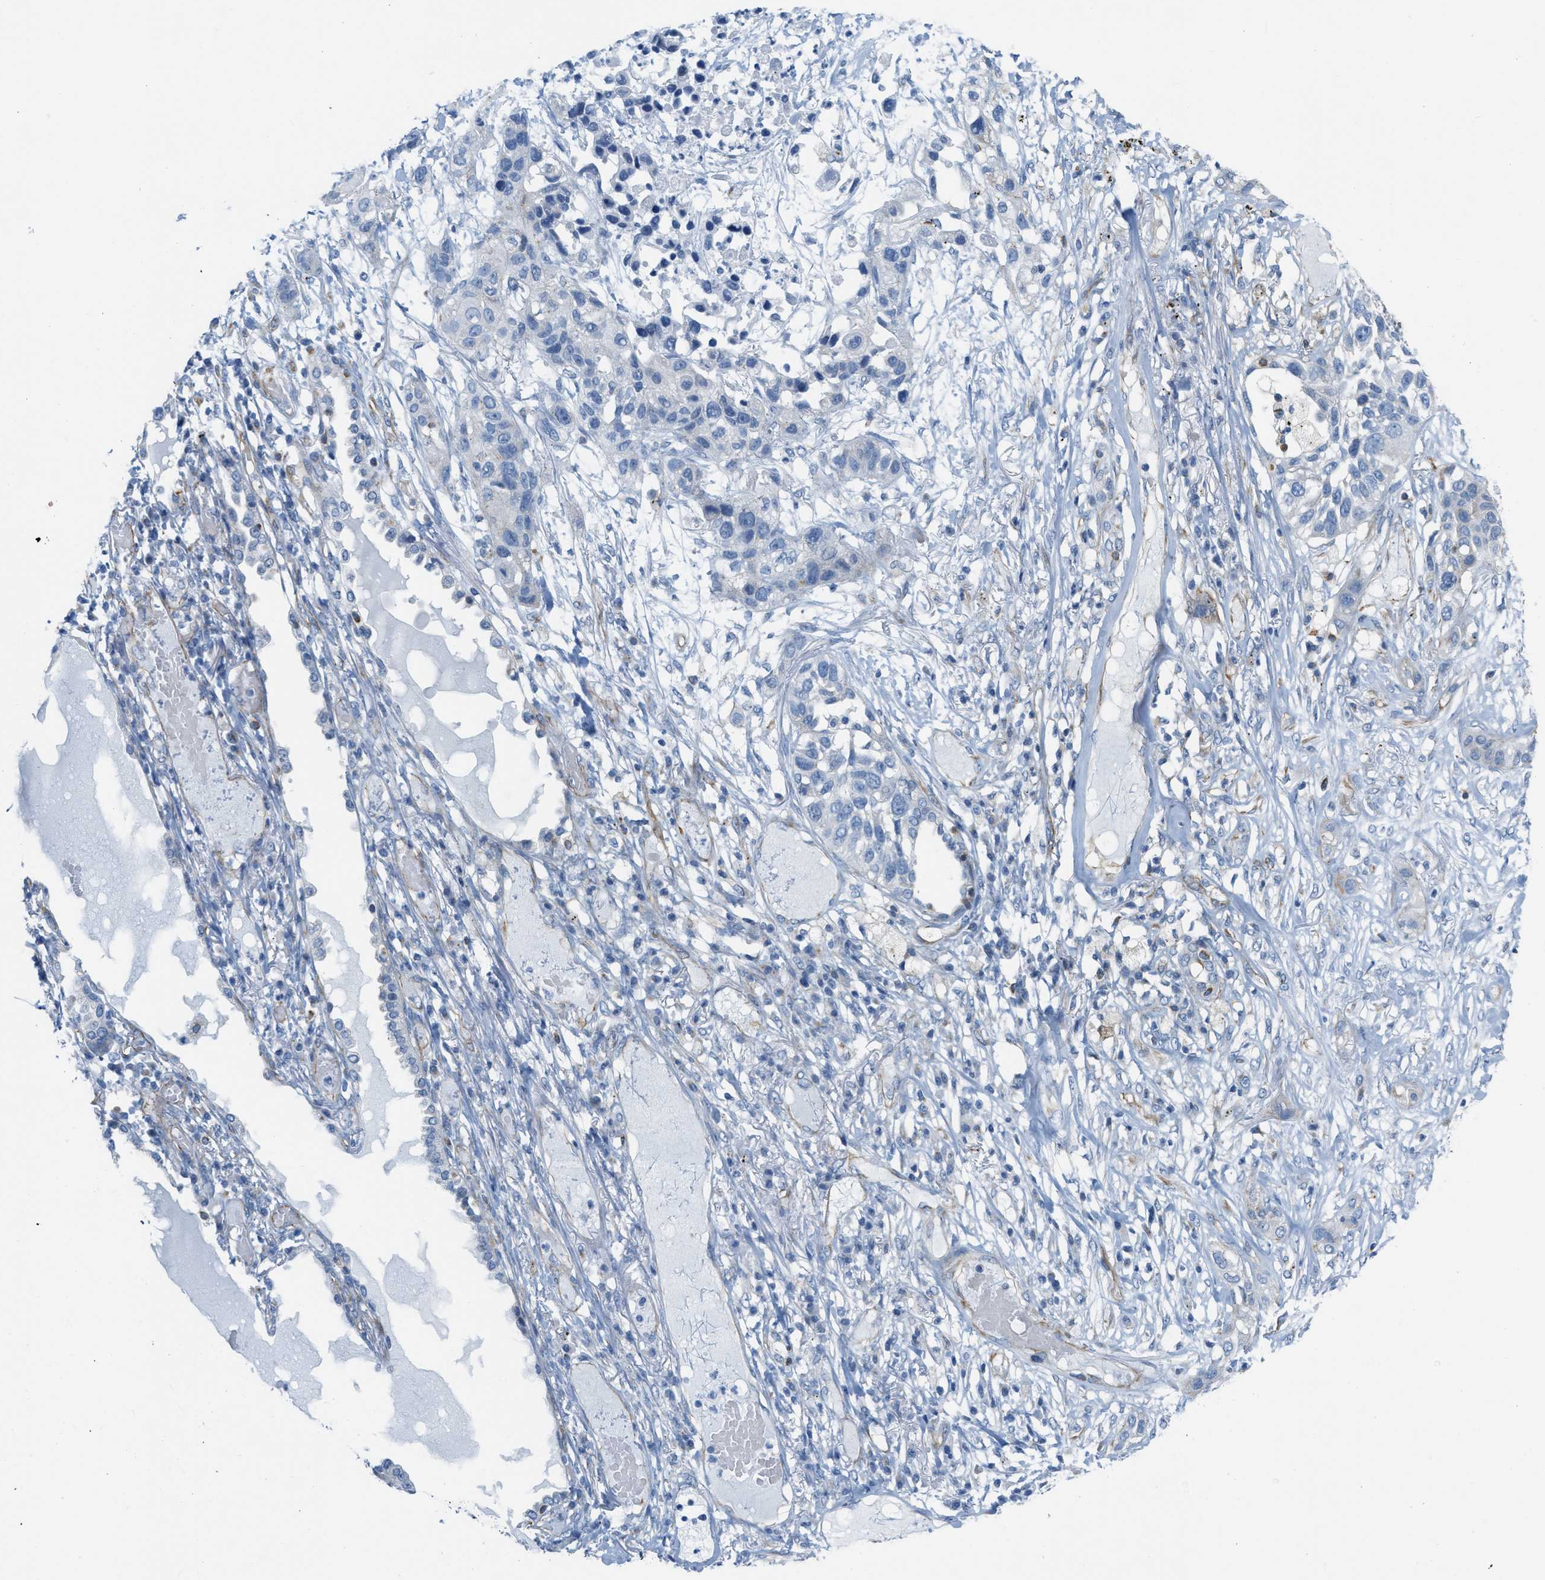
{"staining": {"intensity": "negative", "quantity": "none", "location": "none"}, "tissue": "lung cancer", "cell_type": "Tumor cells", "image_type": "cancer", "snomed": [{"axis": "morphology", "description": "Squamous cell carcinoma, NOS"}, {"axis": "topography", "description": "Lung"}], "caption": "Photomicrograph shows no protein positivity in tumor cells of lung cancer tissue.", "gene": "SLC12A1", "patient": {"sex": "male", "age": 71}}